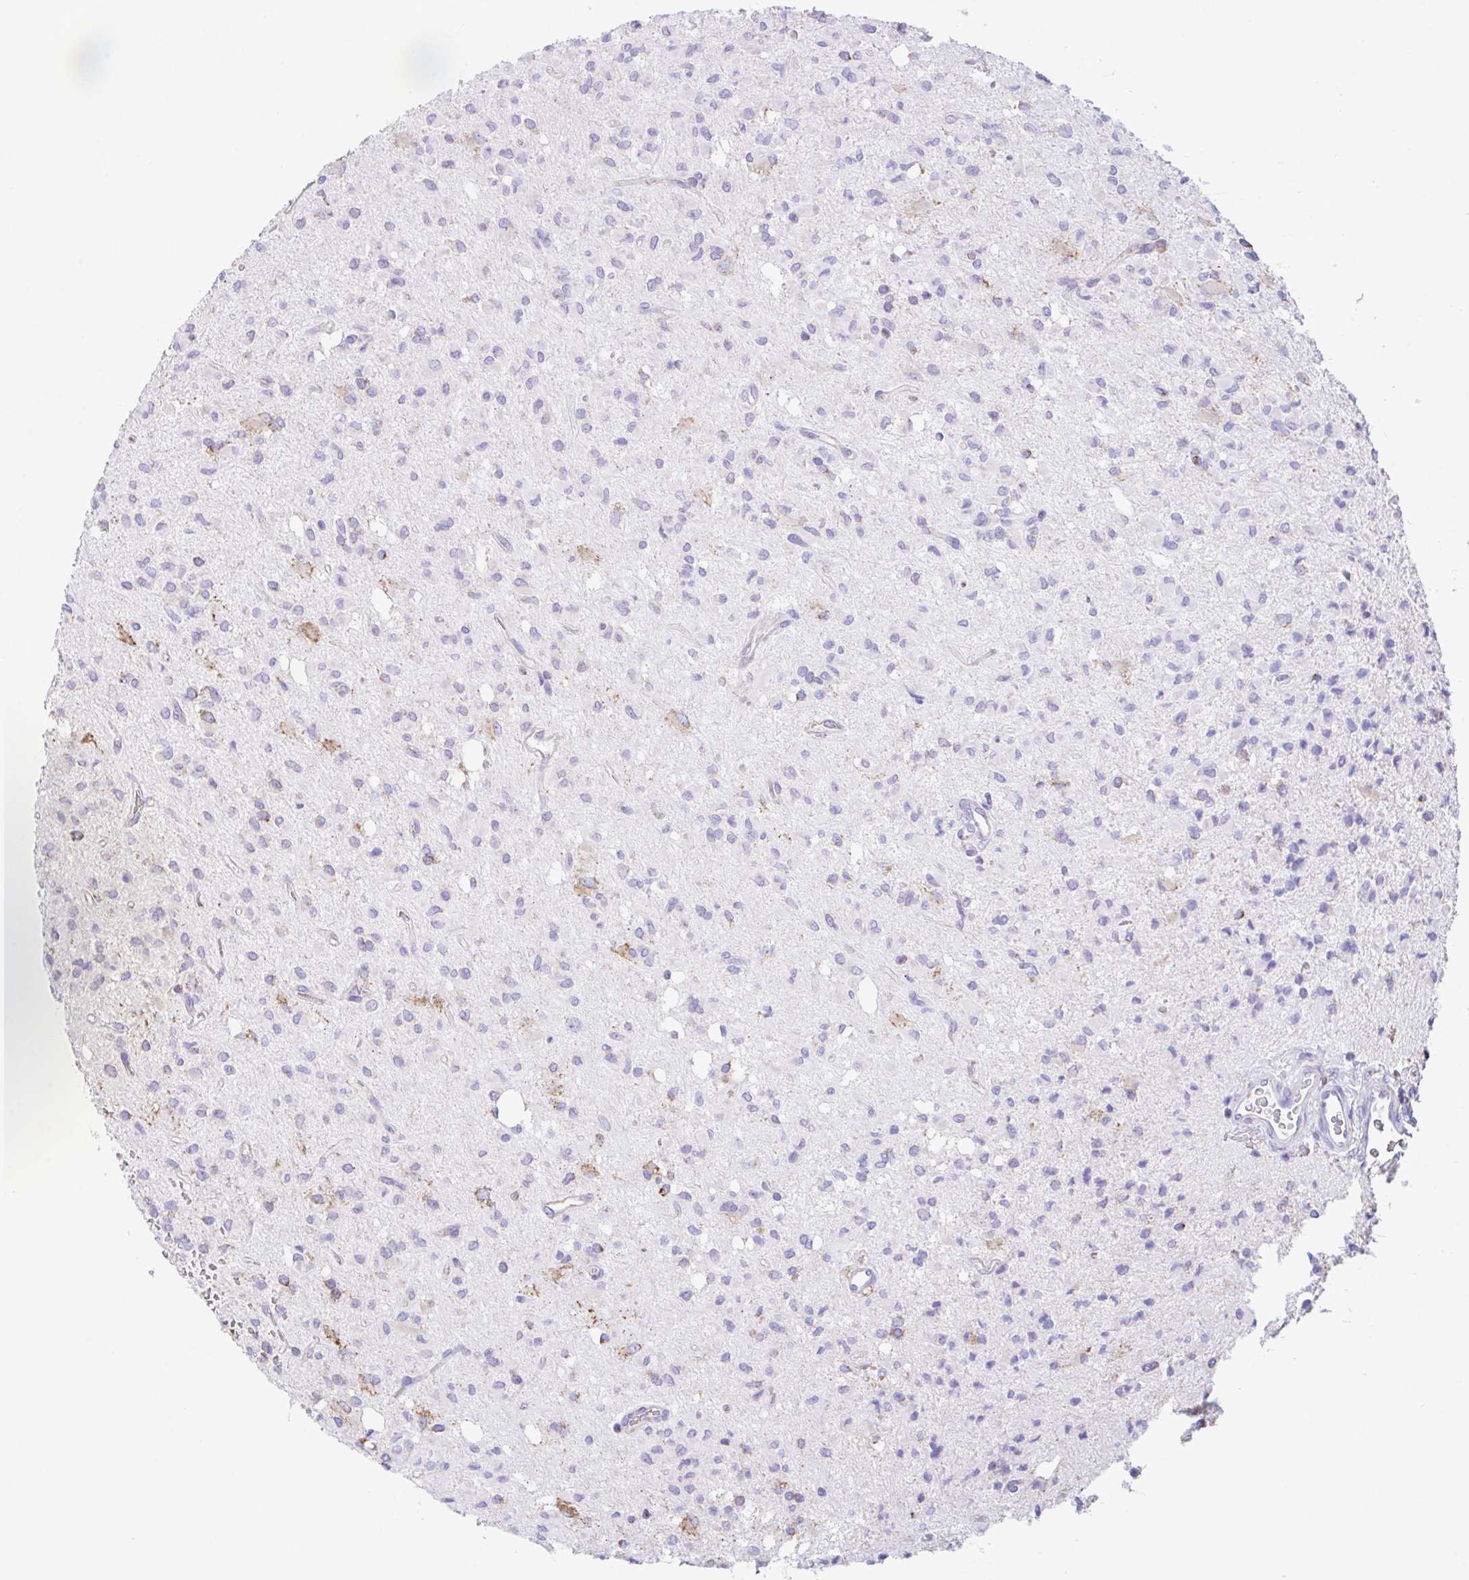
{"staining": {"intensity": "negative", "quantity": "none", "location": "none"}, "tissue": "glioma", "cell_type": "Tumor cells", "image_type": "cancer", "snomed": [{"axis": "morphology", "description": "Glioma, malignant, Low grade"}, {"axis": "topography", "description": "Brain"}], "caption": "IHC histopathology image of malignant low-grade glioma stained for a protein (brown), which displays no positivity in tumor cells. (DAB IHC with hematoxylin counter stain).", "gene": "PCMTD2", "patient": {"sex": "female", "age": 33}}